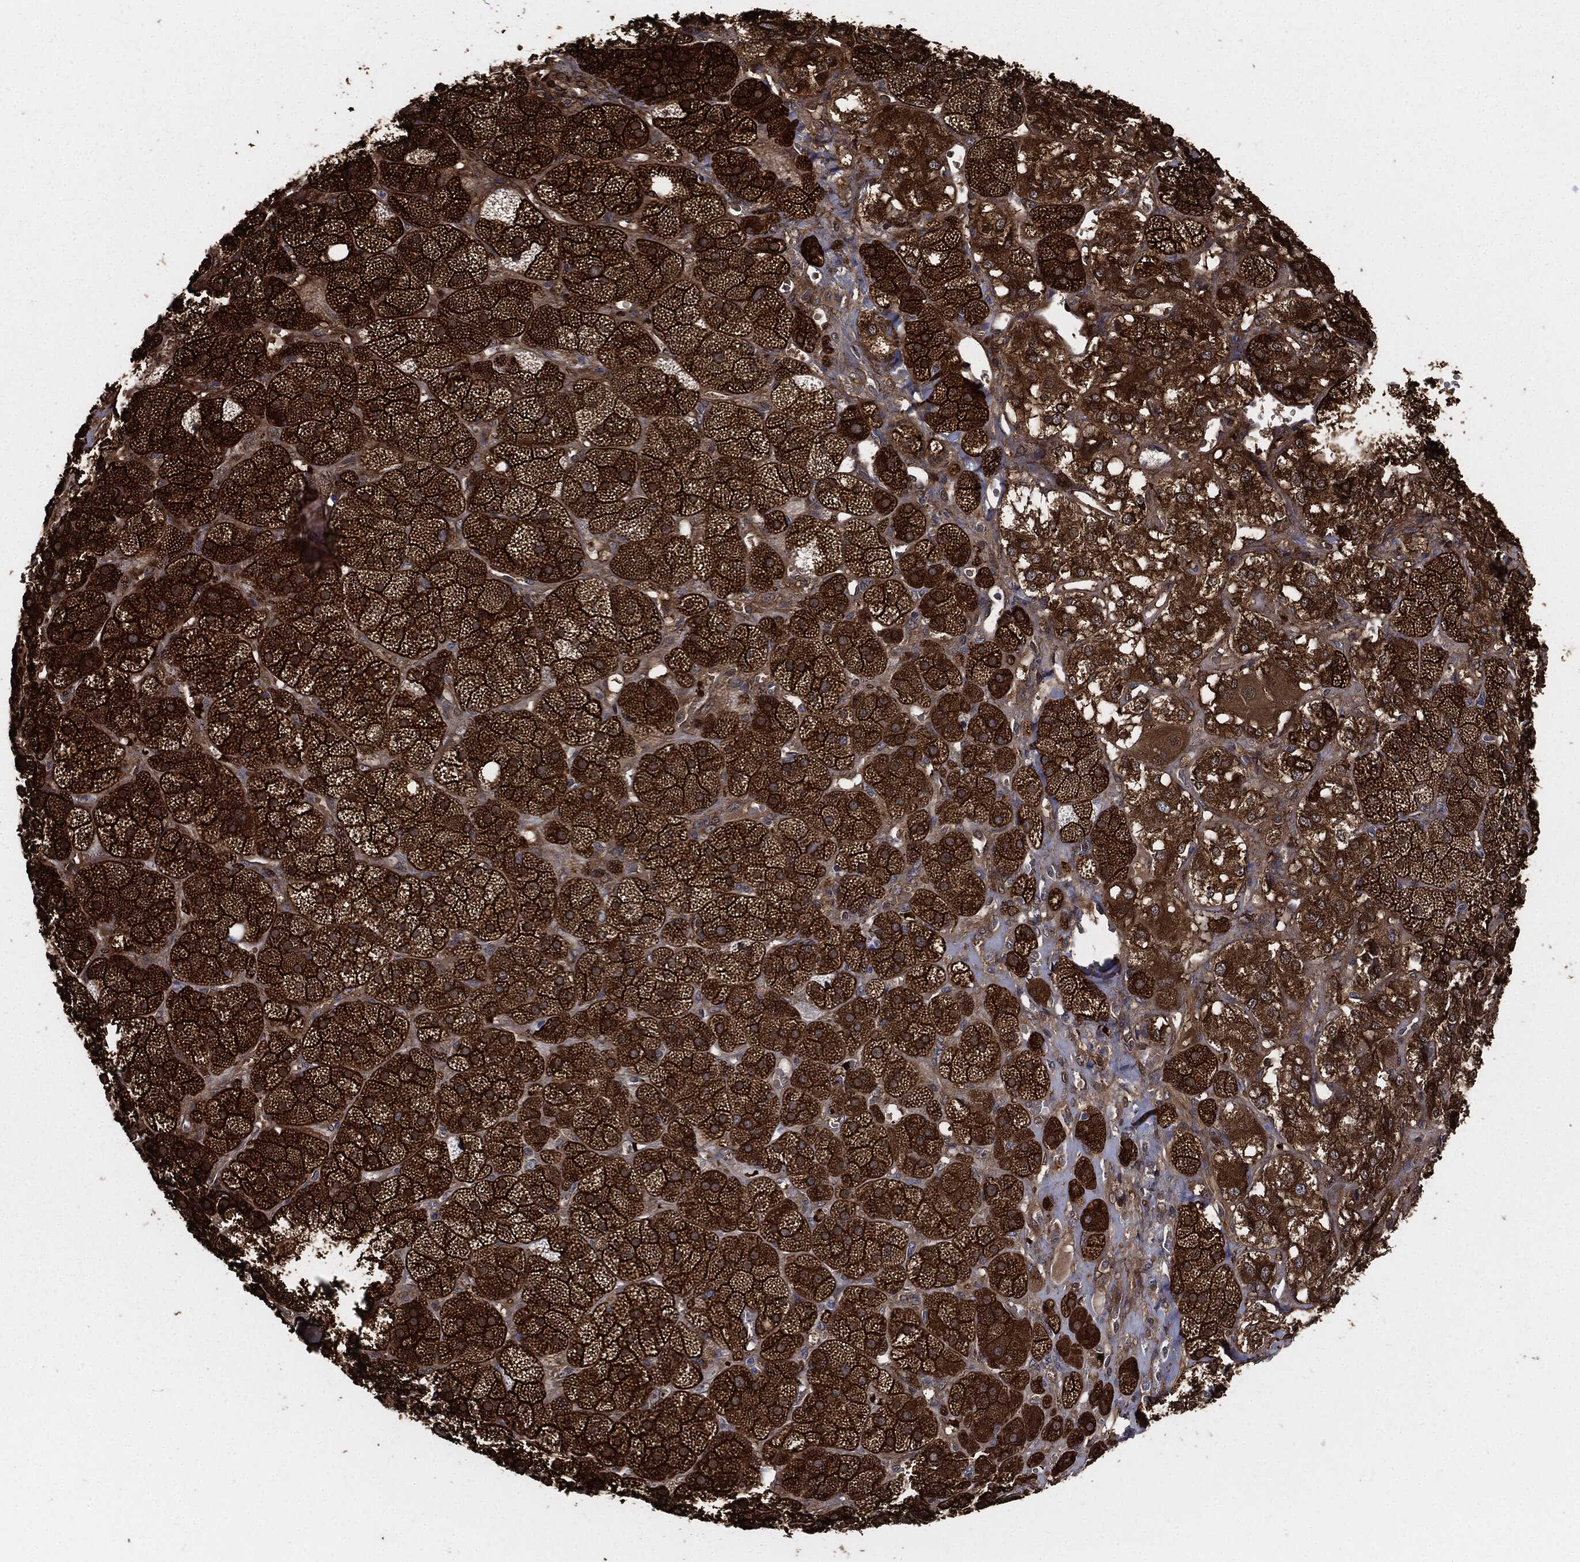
{"staining": {"intensity": "strong", "quantity": ">75%", "location": "cytoplasmic/membranous"}, "tissue": "adrenal gland", "cell_type": "Glandular cells", "image_type": "normal", "snomed": [{"axis": "morphology", "description": "Normal tissue, NOS"}, {"axis": "topography", "description": "Adrenal gland"}], "caption": "Adrenal gland stained for a protein exhibits strong cytoplasmic/membranous positivity in glandular cells. (Brightfield microscopy of DAB IHC at high magnification).", "gene": "PRDX2", "patient": {"sex": "male", "age": 57}}